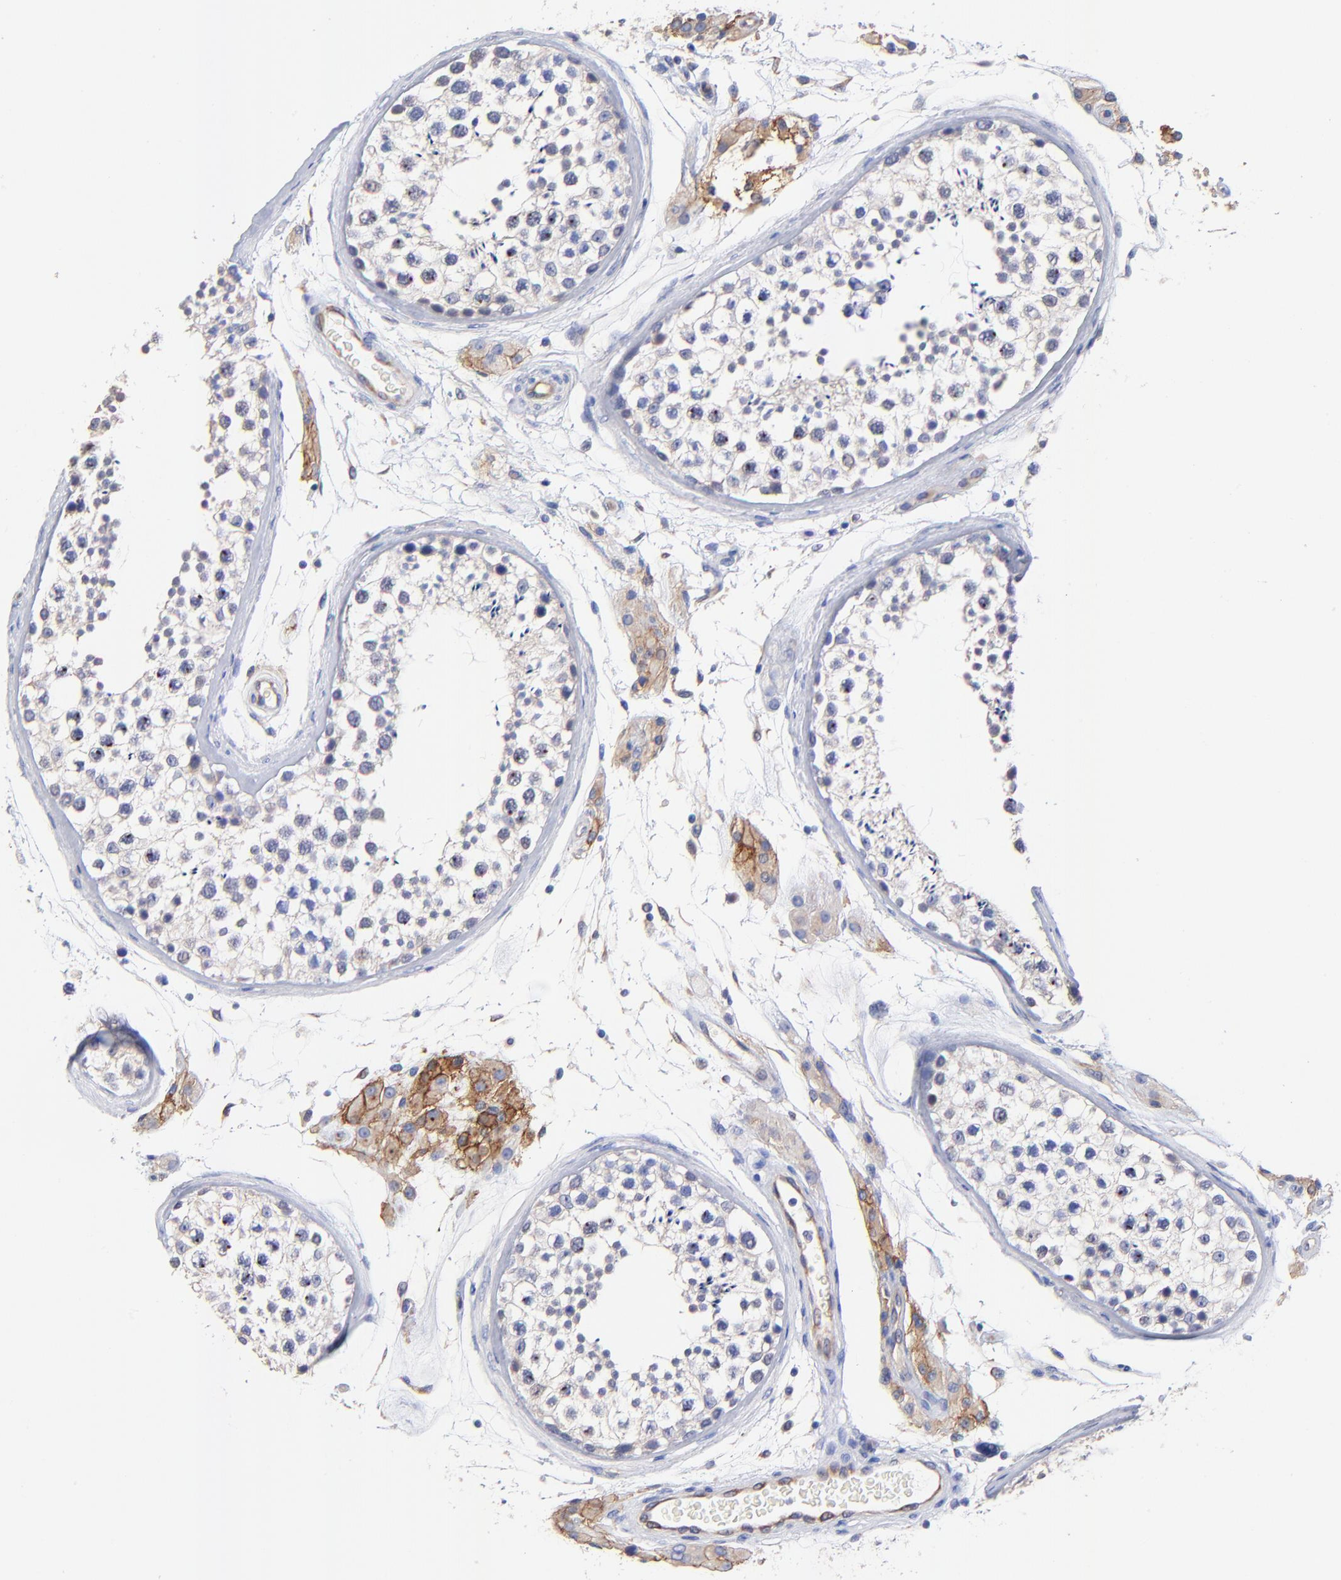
{"staining": {"intensity": "negative", "quantity": "none", "location": "none"}, "tissue": "testis", "cell_type": "Cells in seminiferous ducts", "image_type": "normal", "snomed": [{"axis": "morphology", "description": "Normal tissue, NOS"}, {"axis": "topography", "description": "Testis"}], "caption": "DAB immunohistochemical staining of normal human testis exhibits no significant staining in cells in seminiferous ducts. (Immunohistochemistry (ihc), brightfield microscopy, high magnification).", "gene": "SLC44A2", "patient": {"sex": "male", "age": 46}}